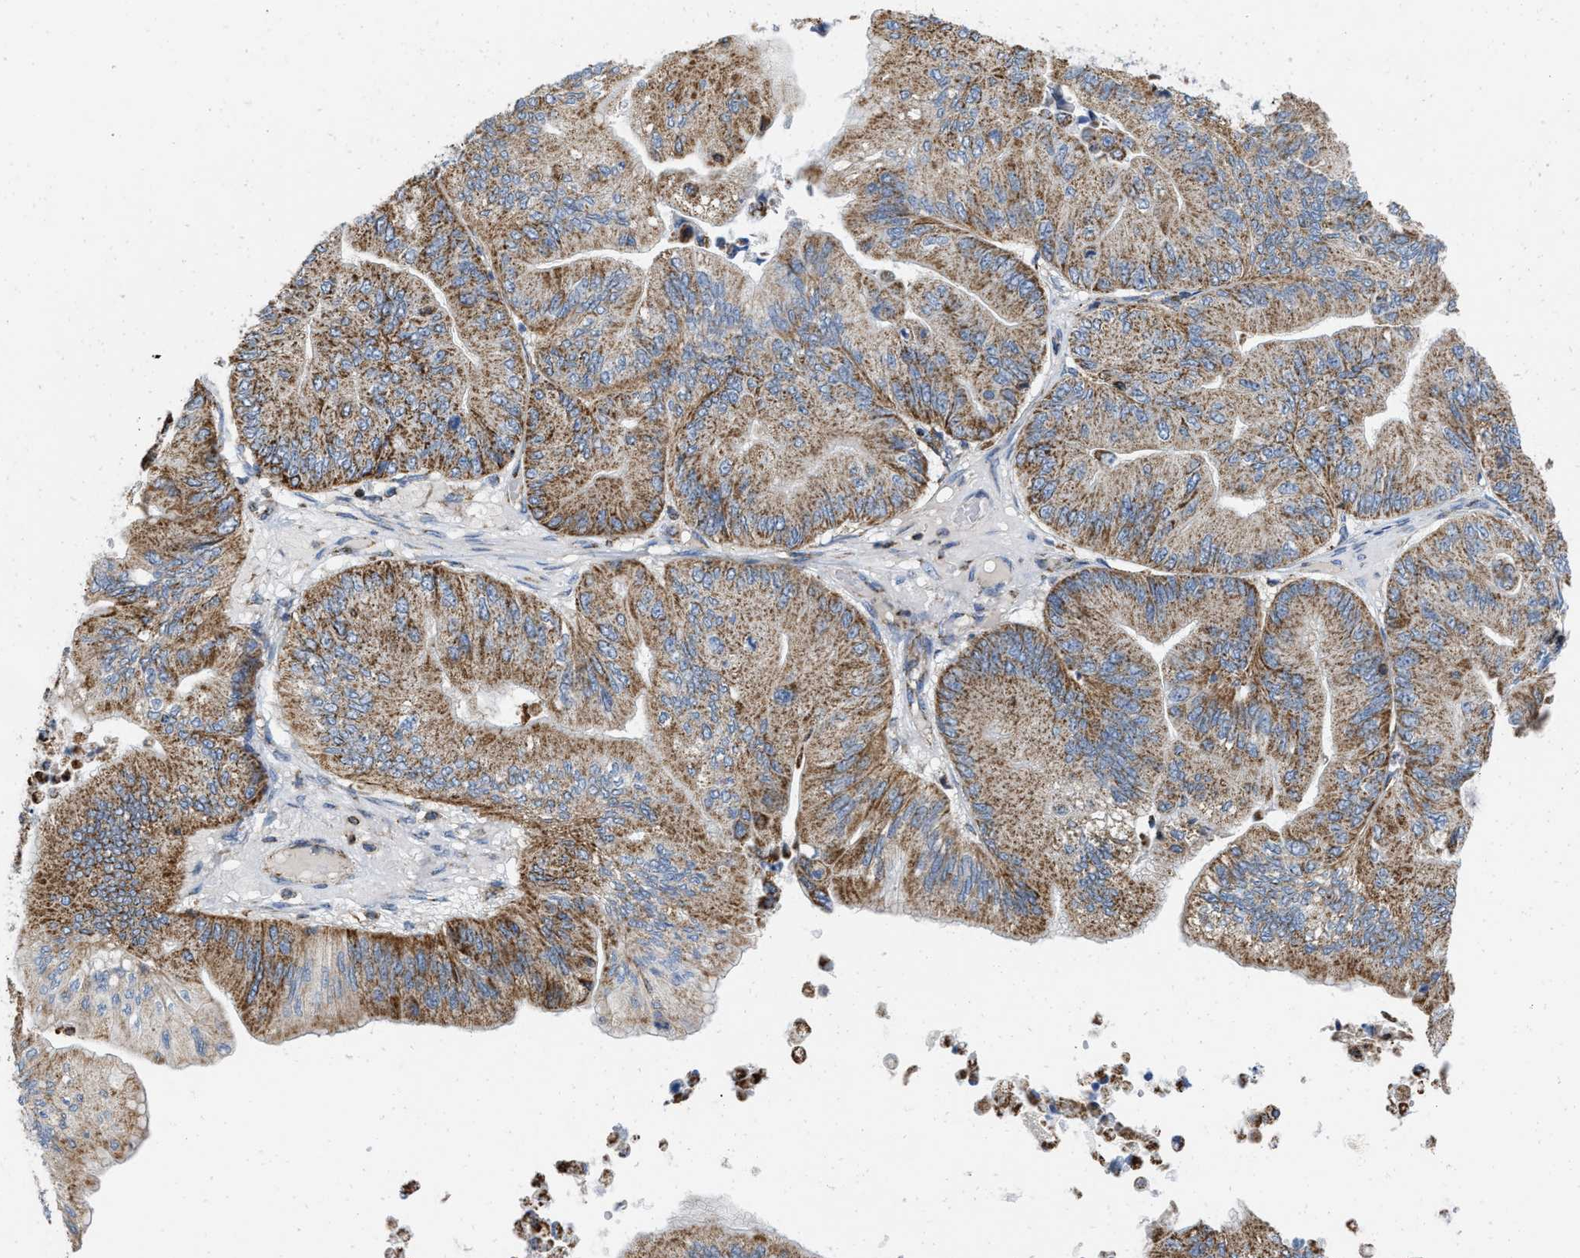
{"staining": {"intensity": "strong", "quantity": ">75%", "location": "cytoplasmic/membranous"}, "tissue": "ovarian cancer", "cell_type": "Tumor cells", "image_type": "cancer", "snomed": [{"axis": "morphology", "description": "Cystadenocarcinoma, mucinous, NOS"}, {"axis": "topography", "description": "Ovary"}], "caption": "Ovarian cancer stained for a protein exhibits strong cytoplasmic/membranous positivity in tumor cells.", "gene": "GRB10", "patient": {"sex": "female", "age": 61}}